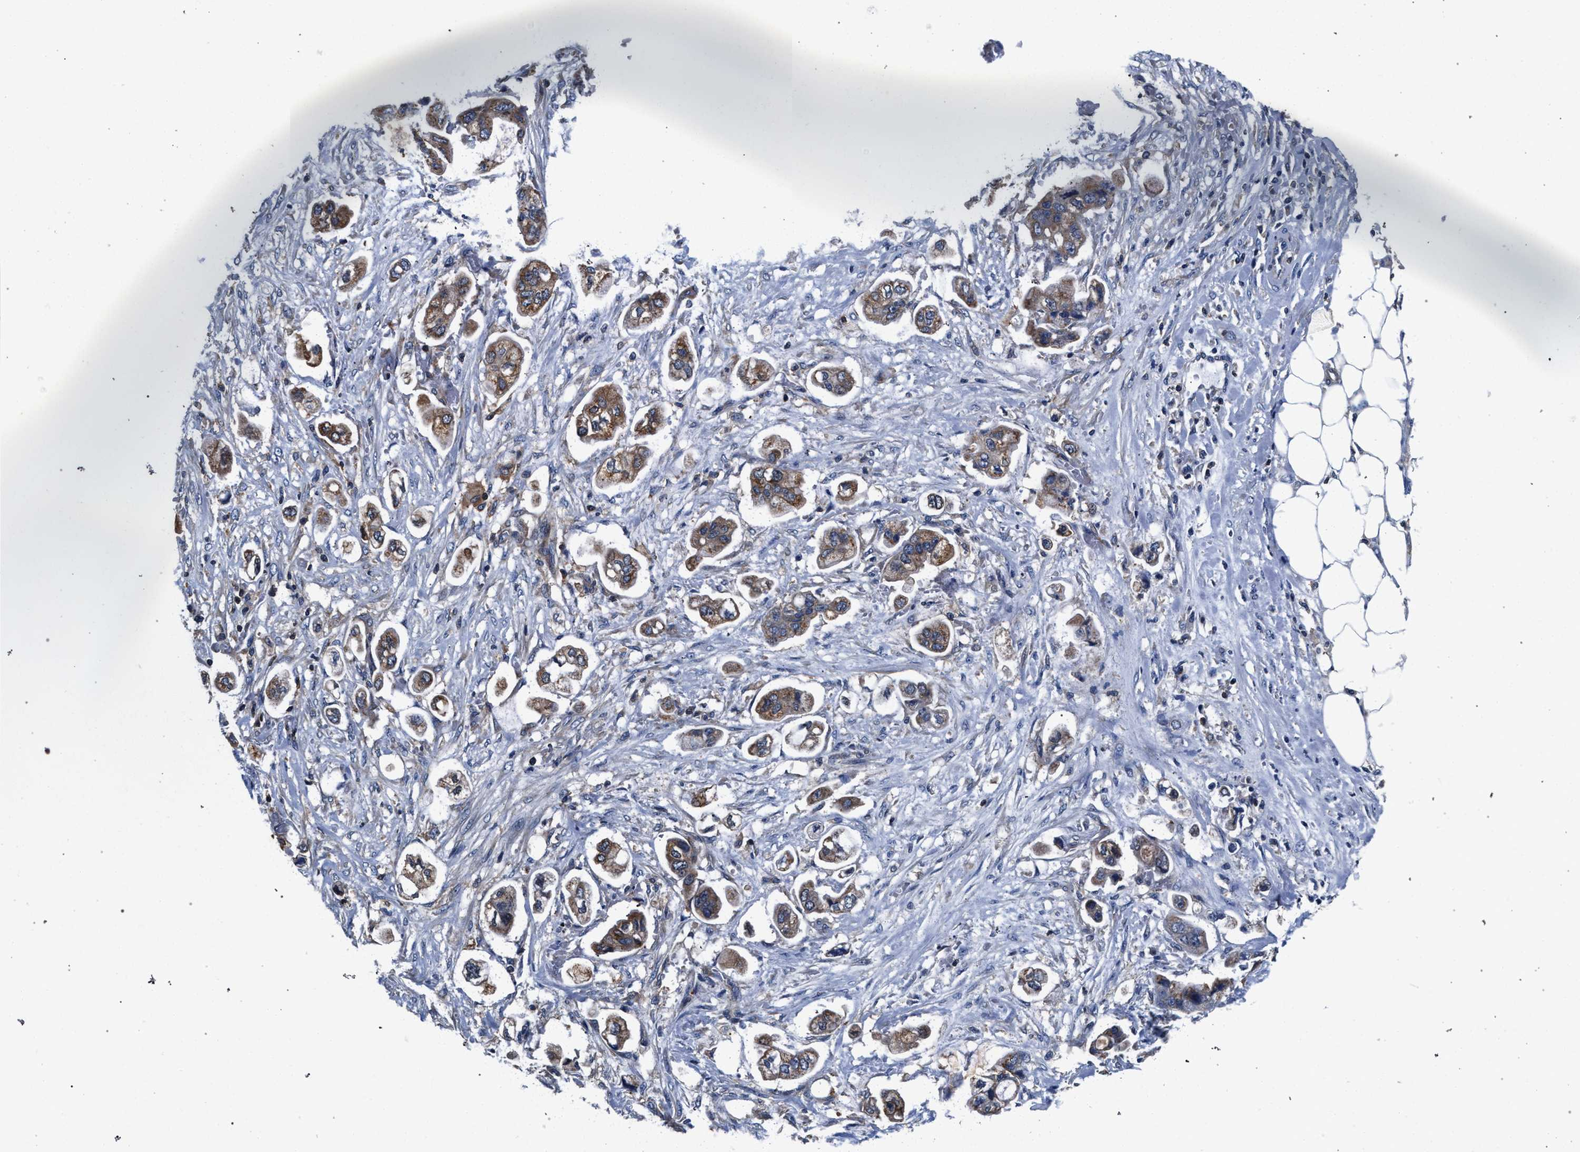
{"staining": {"intensity": "moderate", "quantity": ">75%", "location": "cytoplasmic/membranous"}, "tissue": "stomach cancer", "cell_type": "Tumor cells", "image_type": "cancer", "snomed": [{"axis": "morphology", "description": "Adenocarcinoma, NOS"}, {"axis": "topography", "description": "Stomach"}], "caption": "A brown stain highlights moderate cytoplasmic/membranous staining of a protein in human stomach cancer (adenocarcinoma) tumor cells. The staining was performed using DAB, with brown indicating positive protein expression. Nuclei are stained blue with hematoxylin.", "gene": "LASP1", "patient": {"sex": "male", "age": 62}}